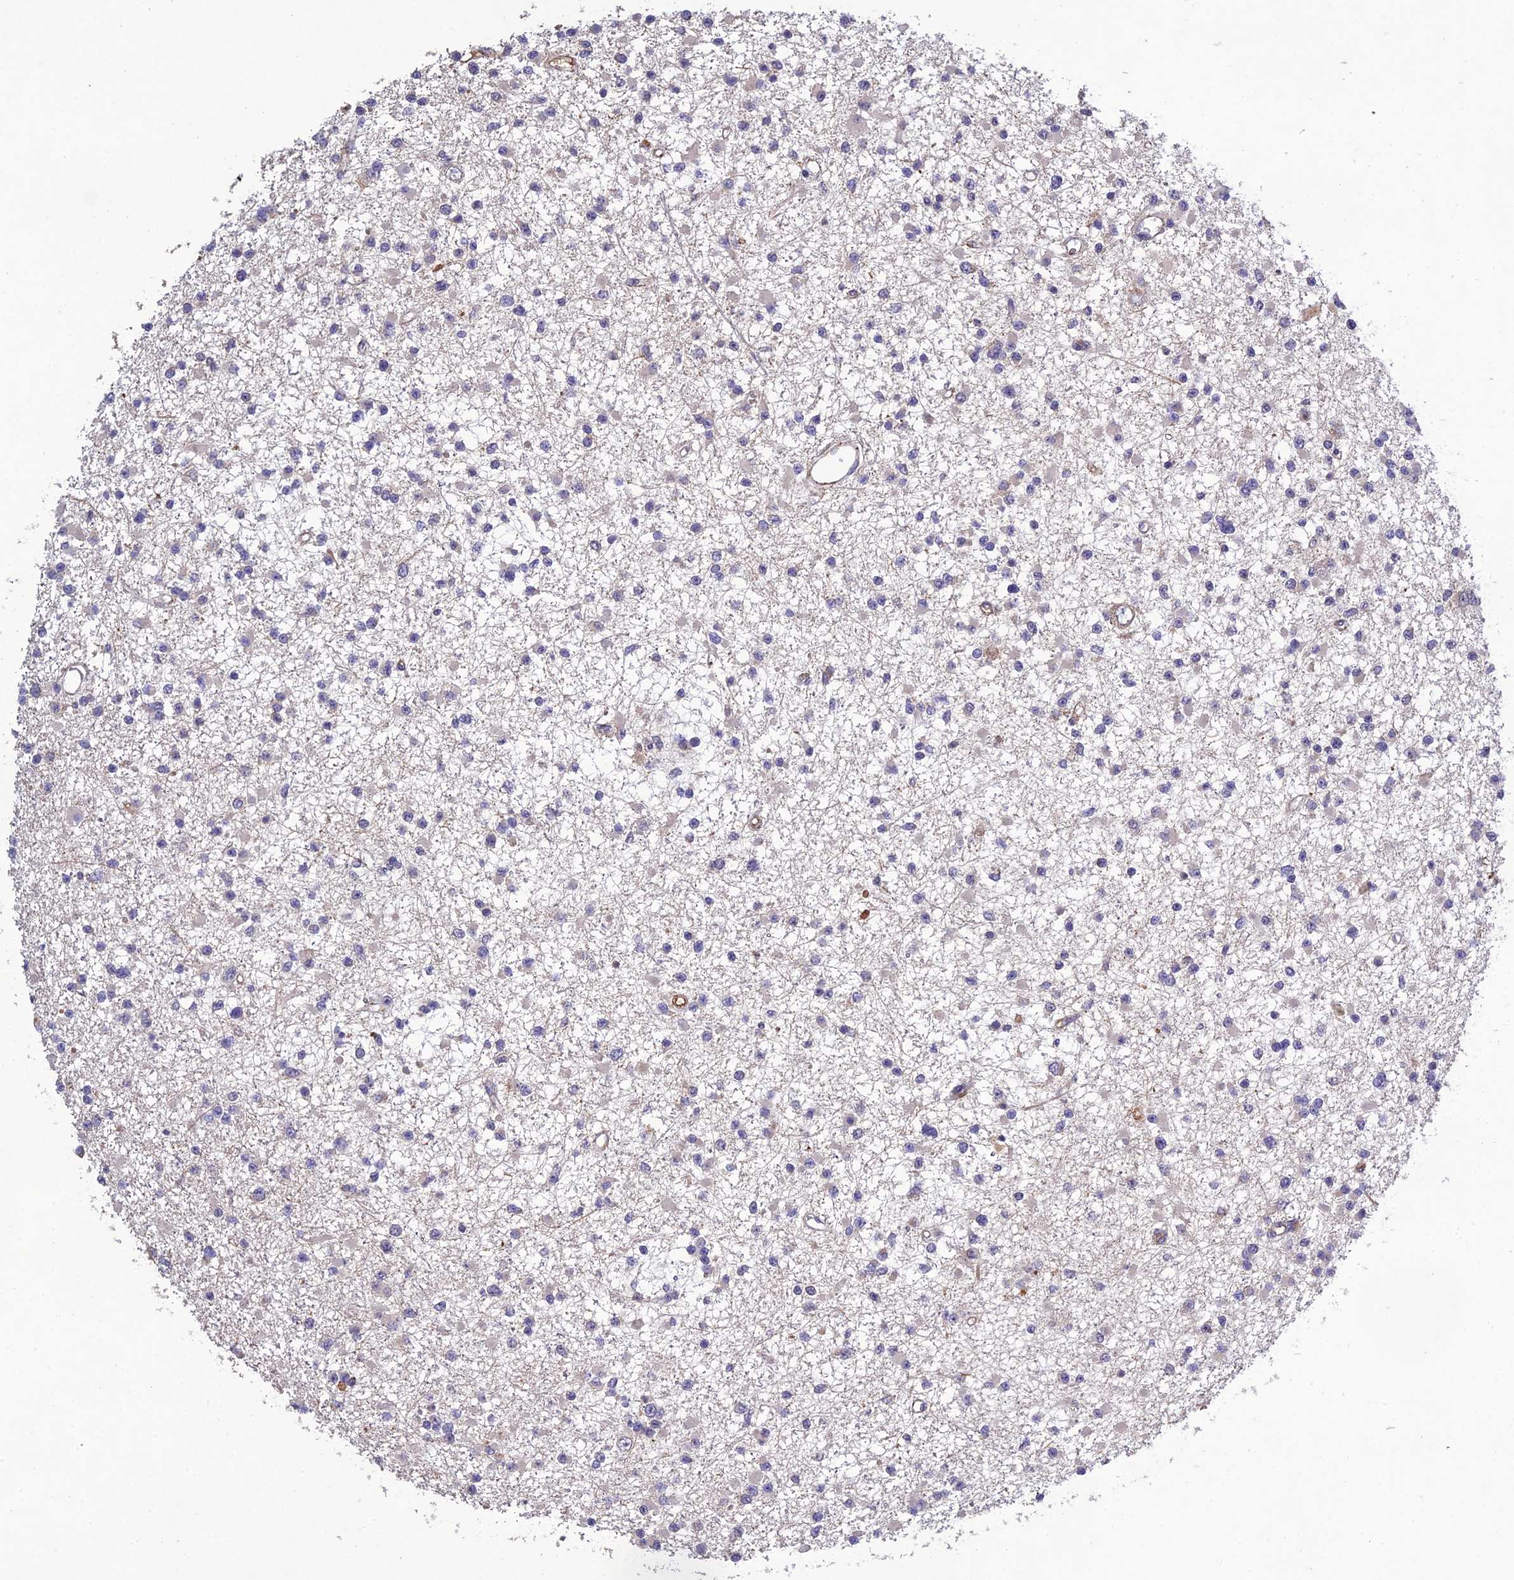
{"staining": {"intensity": "negative", "quantity": "none", "location": "none"}, "tissue": "glioma", "cell_type": "Tumor cells", "image_type": "cancer", "snomed": [{"axis": "morphology", "description": "Glioma, malignant, Low grade"}, {"axis": "topography", "description": "Brain"}], "caption": "Immunohistochemical staining of human malignant low-grade glioma shows no significant expression in tumor cells.", "gene": "SLC39A13", "patient": {"sex": "female", "age": 22}}